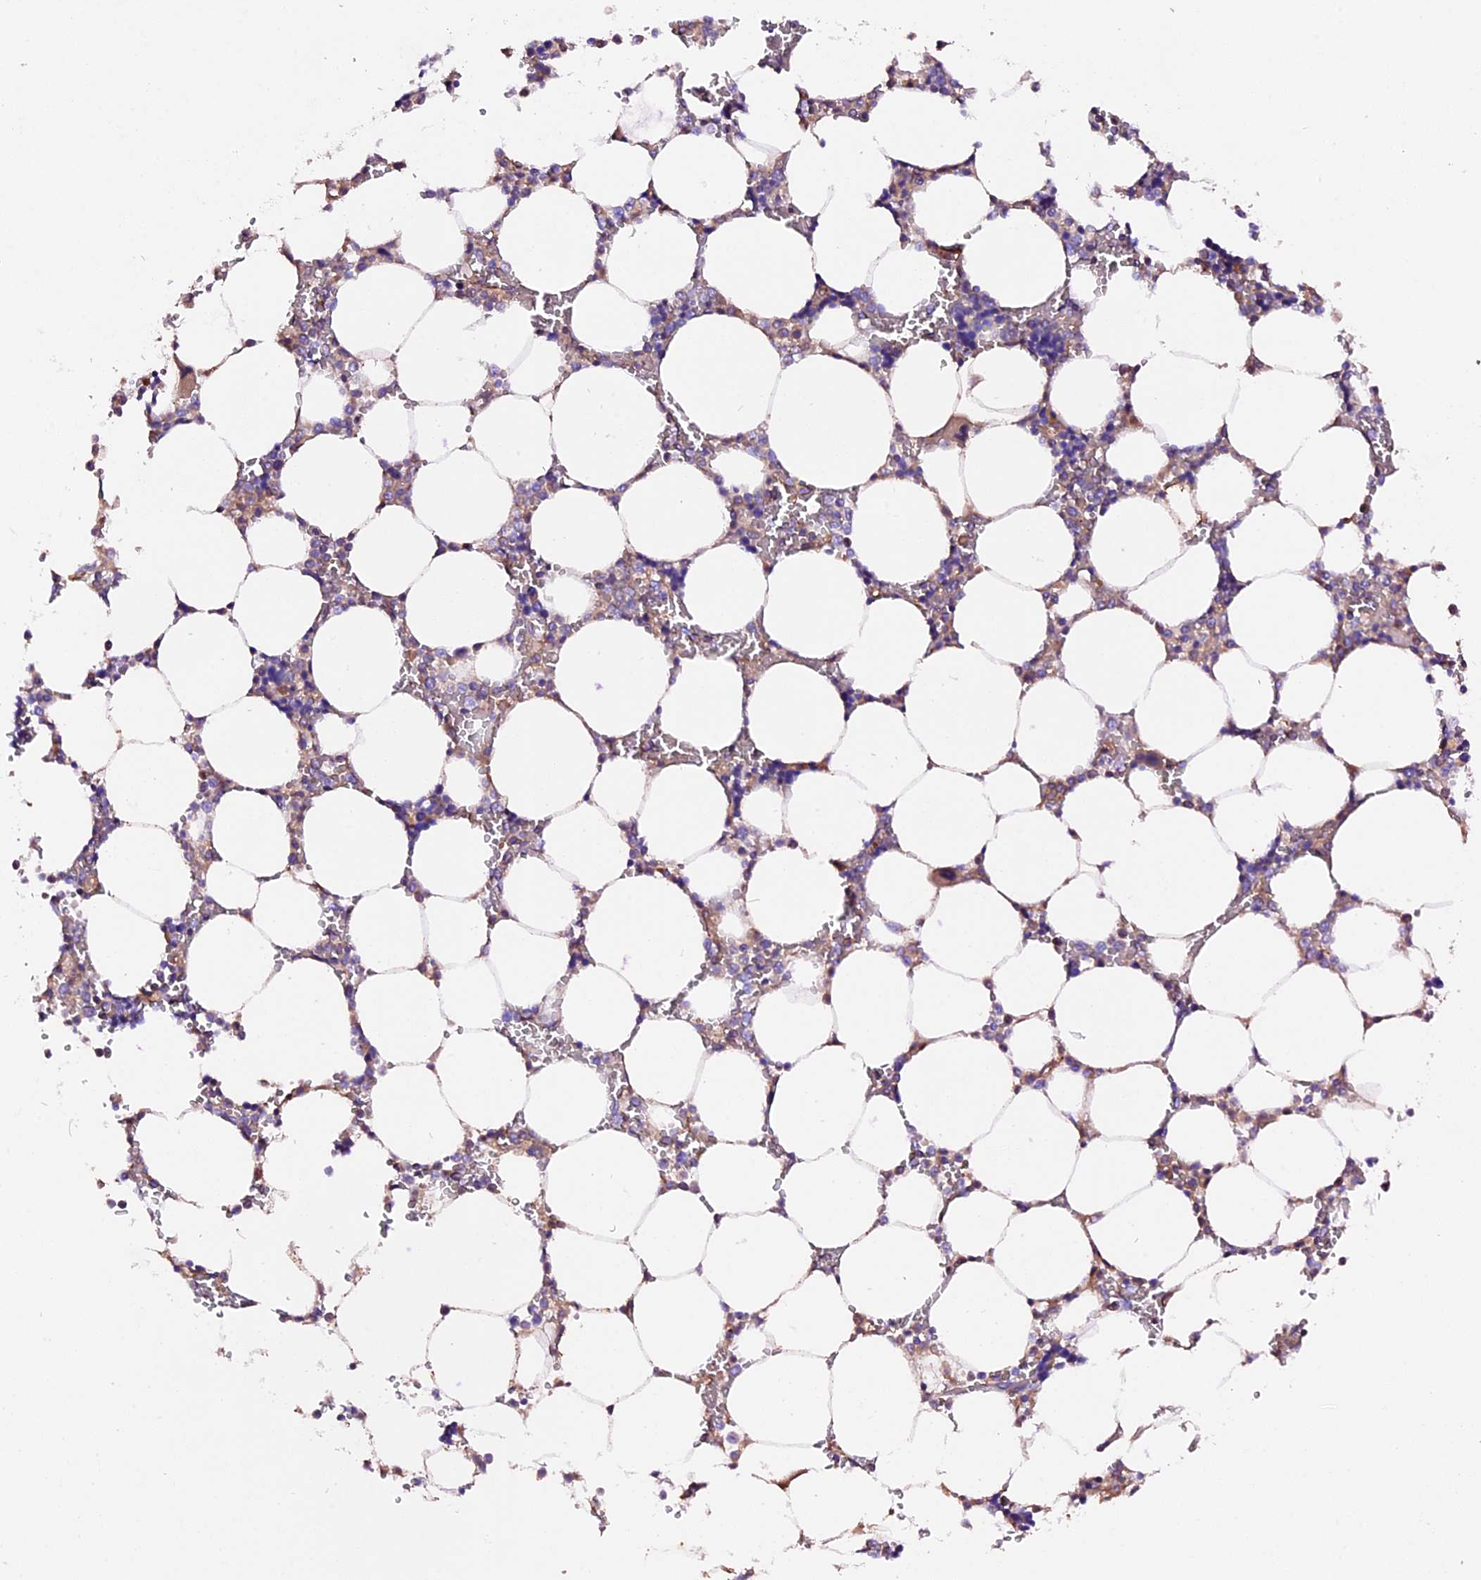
{"staining": {"intensity": "negative", "quantity": "none", "location": "none"}, "tissue": "bone marrow", "cell_type": "Hematopoietic cells", "image_type": "normal", "snomed": [{"axis": "morphology", "description": "Normal tissue, NOS"}, {"axis": "topography", "description": "Bone marrow"}], "caption": "Immunohistochemistry (IHC) histopathology image of benign bone marrow: human bone marrow stained with DAB (3,3'-diaminobenzidine) shows no significant protein staining in hematopoietic cells. The staining is performed using DAB (3,3'-diaminobenzidine) brown chromogen with nuclei counter-stained in using hematoxylin.", "gene": "SIX5", "patient": {"sex": "male", "age": 64}}